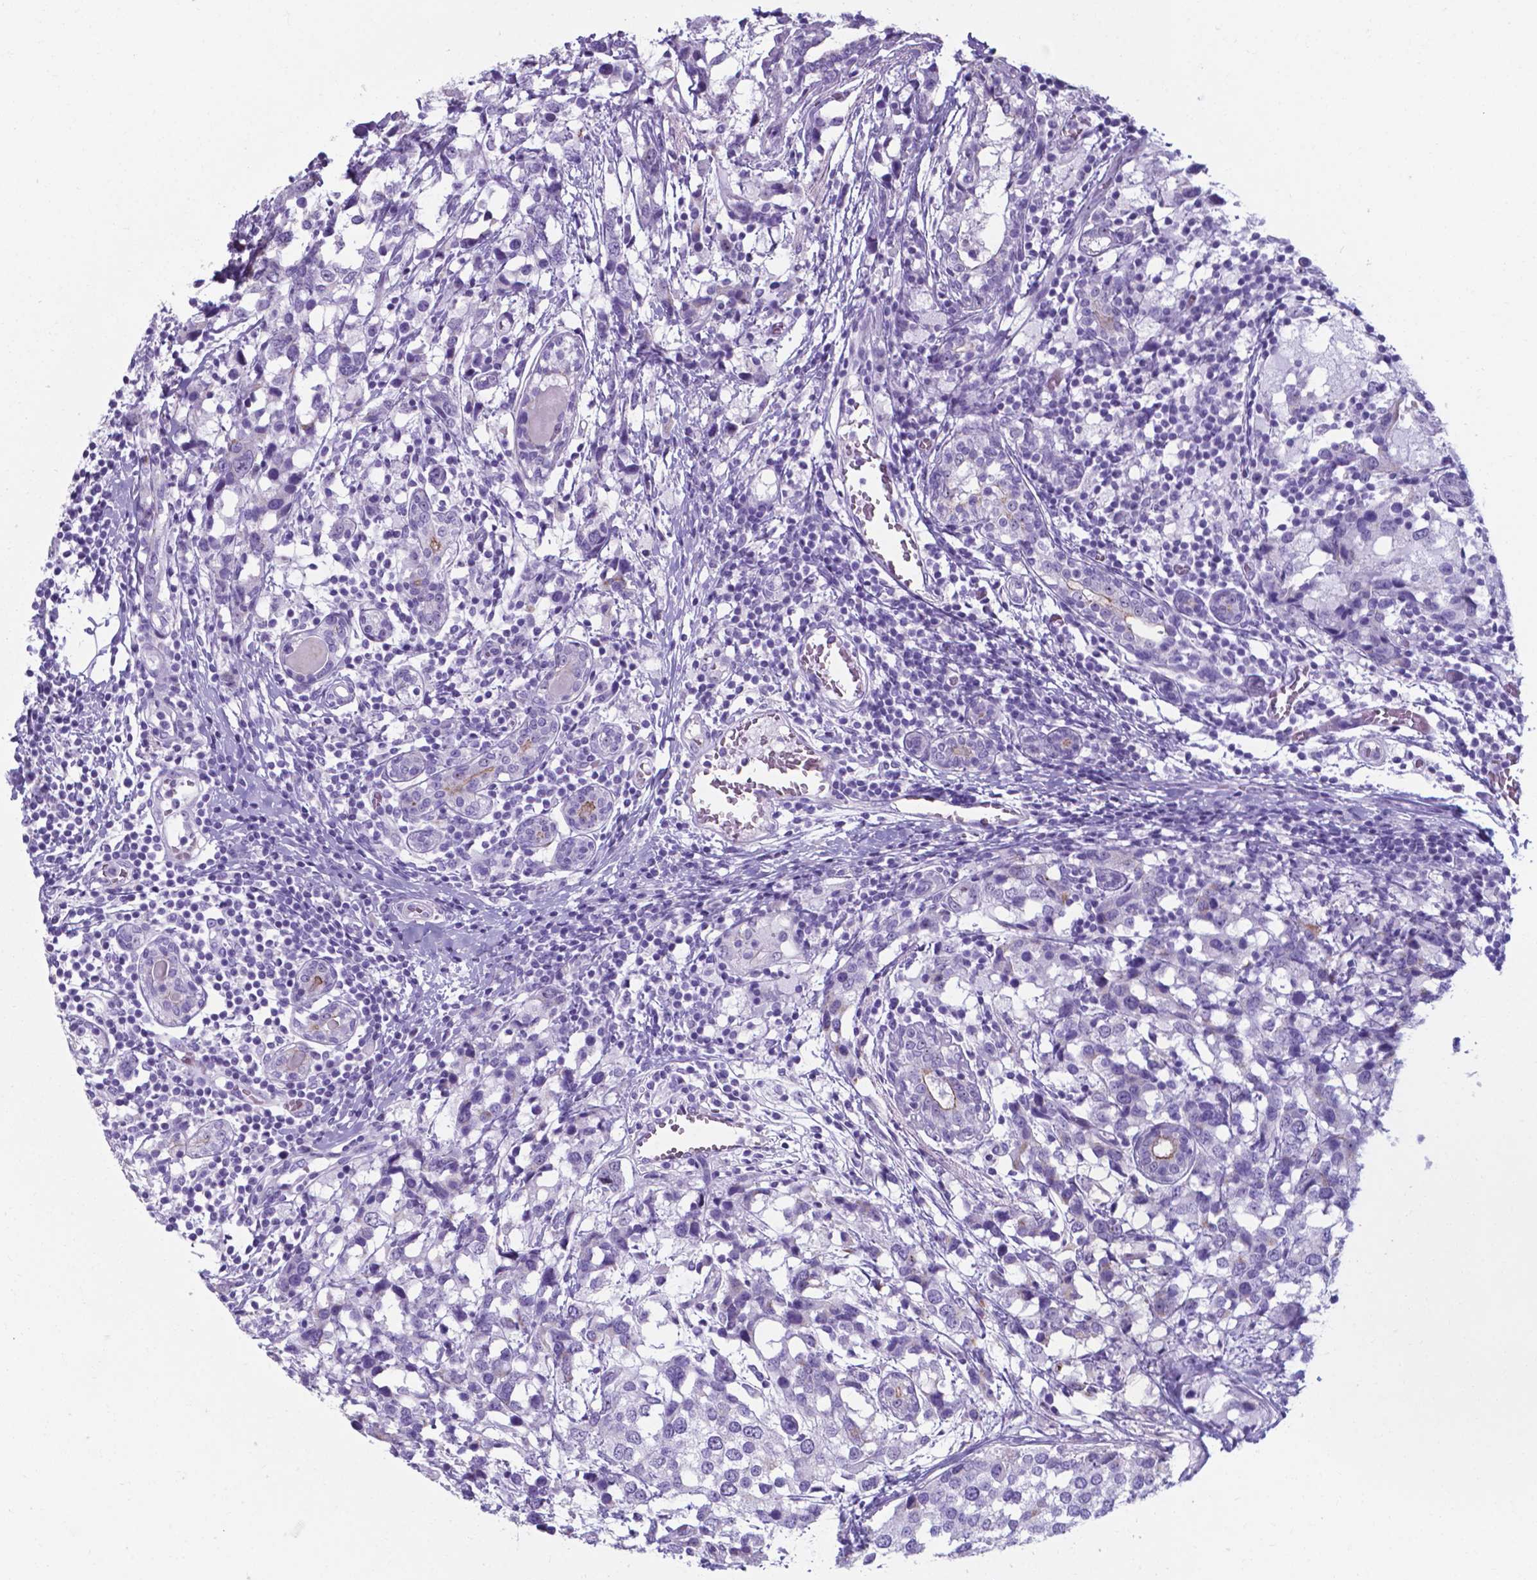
{"staining": {"intensity": "moderate", "quantity": "<25%", "location": "cytoplasmic/membranous"}, "tissue": "breast cancer", "cell_type": "Tumor cells", "image_type": "cancer", "snomed": [{"axis": "morphology", "description": "Lobular carcinoma"}, {"axis": "topography", "description": "Breast"}], "caption": "Tumor cells demonstrate low levels of moderate cytoplasmic/membranous staining in approximately <25% of cells in breast lobular carcinoma. The staining was performed using DAB (3,3'-diaminobenzidine) to visualize the protein expression in brown, while the nuclei were stained in blue with hematoxylin (Magnification: 20x).", "gene": "AP5B1", "patient": {"sex": "female", "age": 59}}